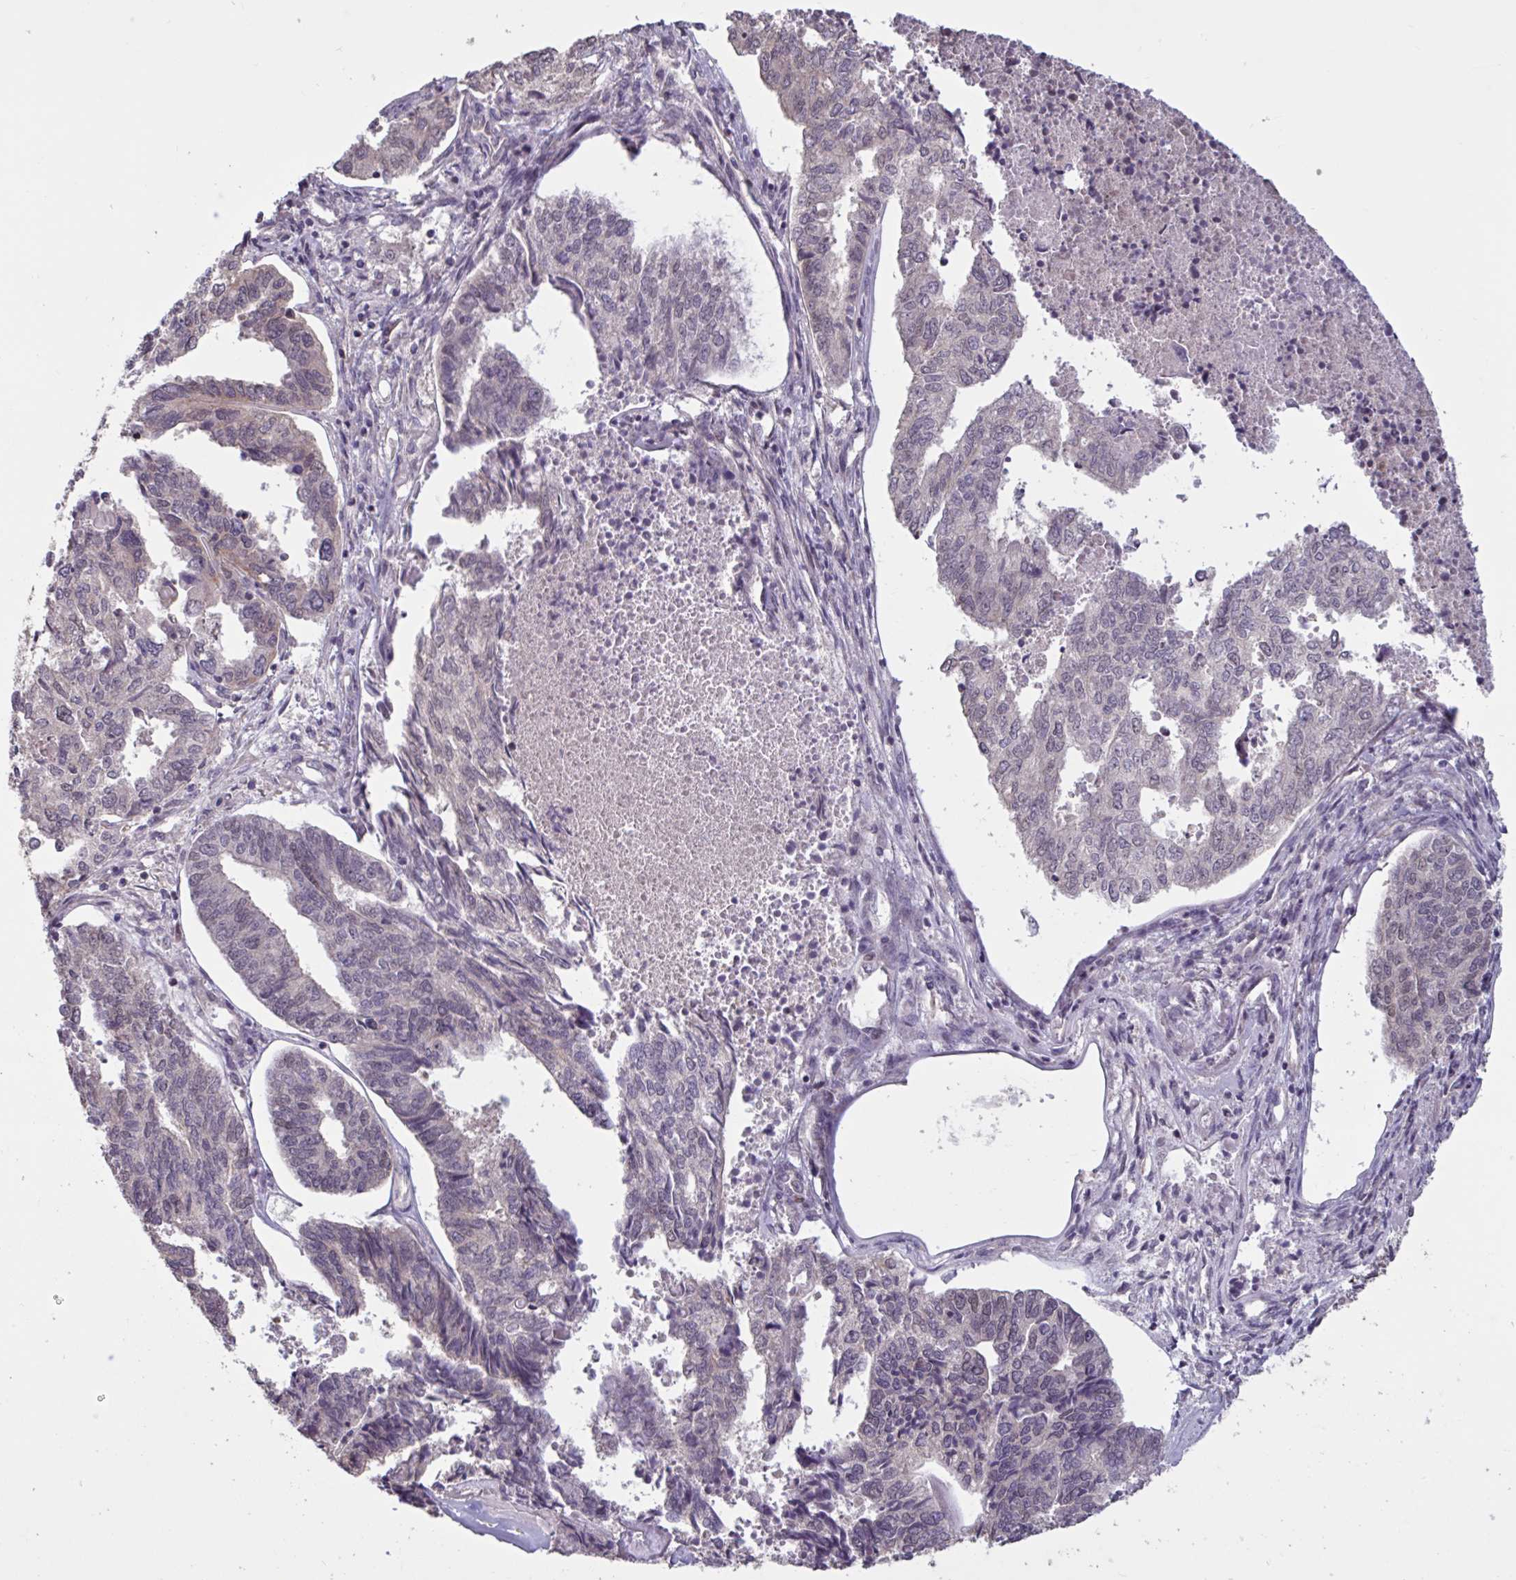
{"staining": {"intensity": "negative", "quantity": "none", "location": "none"}, "tissue": "endometrial cancer", "cell_type": "Tumor cells", "image_type": "cancer", "snomed": [{"axis": "morphology", "description": "Adenocarcinoma, NOS"}, {"axis": "topography", "description": "Endometrium"}], "caption": "Histopathology image shows no protein positivity in tumor cells of endometrial adenocarcinoma tissue. The staining was performed using DAB (3,3'-diaminobenzidine) to visualize the protein expression in brown, while the nuclei were stained in blue with hematoxylin (Magnification: 20x).", "gene": "IPO5", "patient": {"sex": "female", "age": 73}}